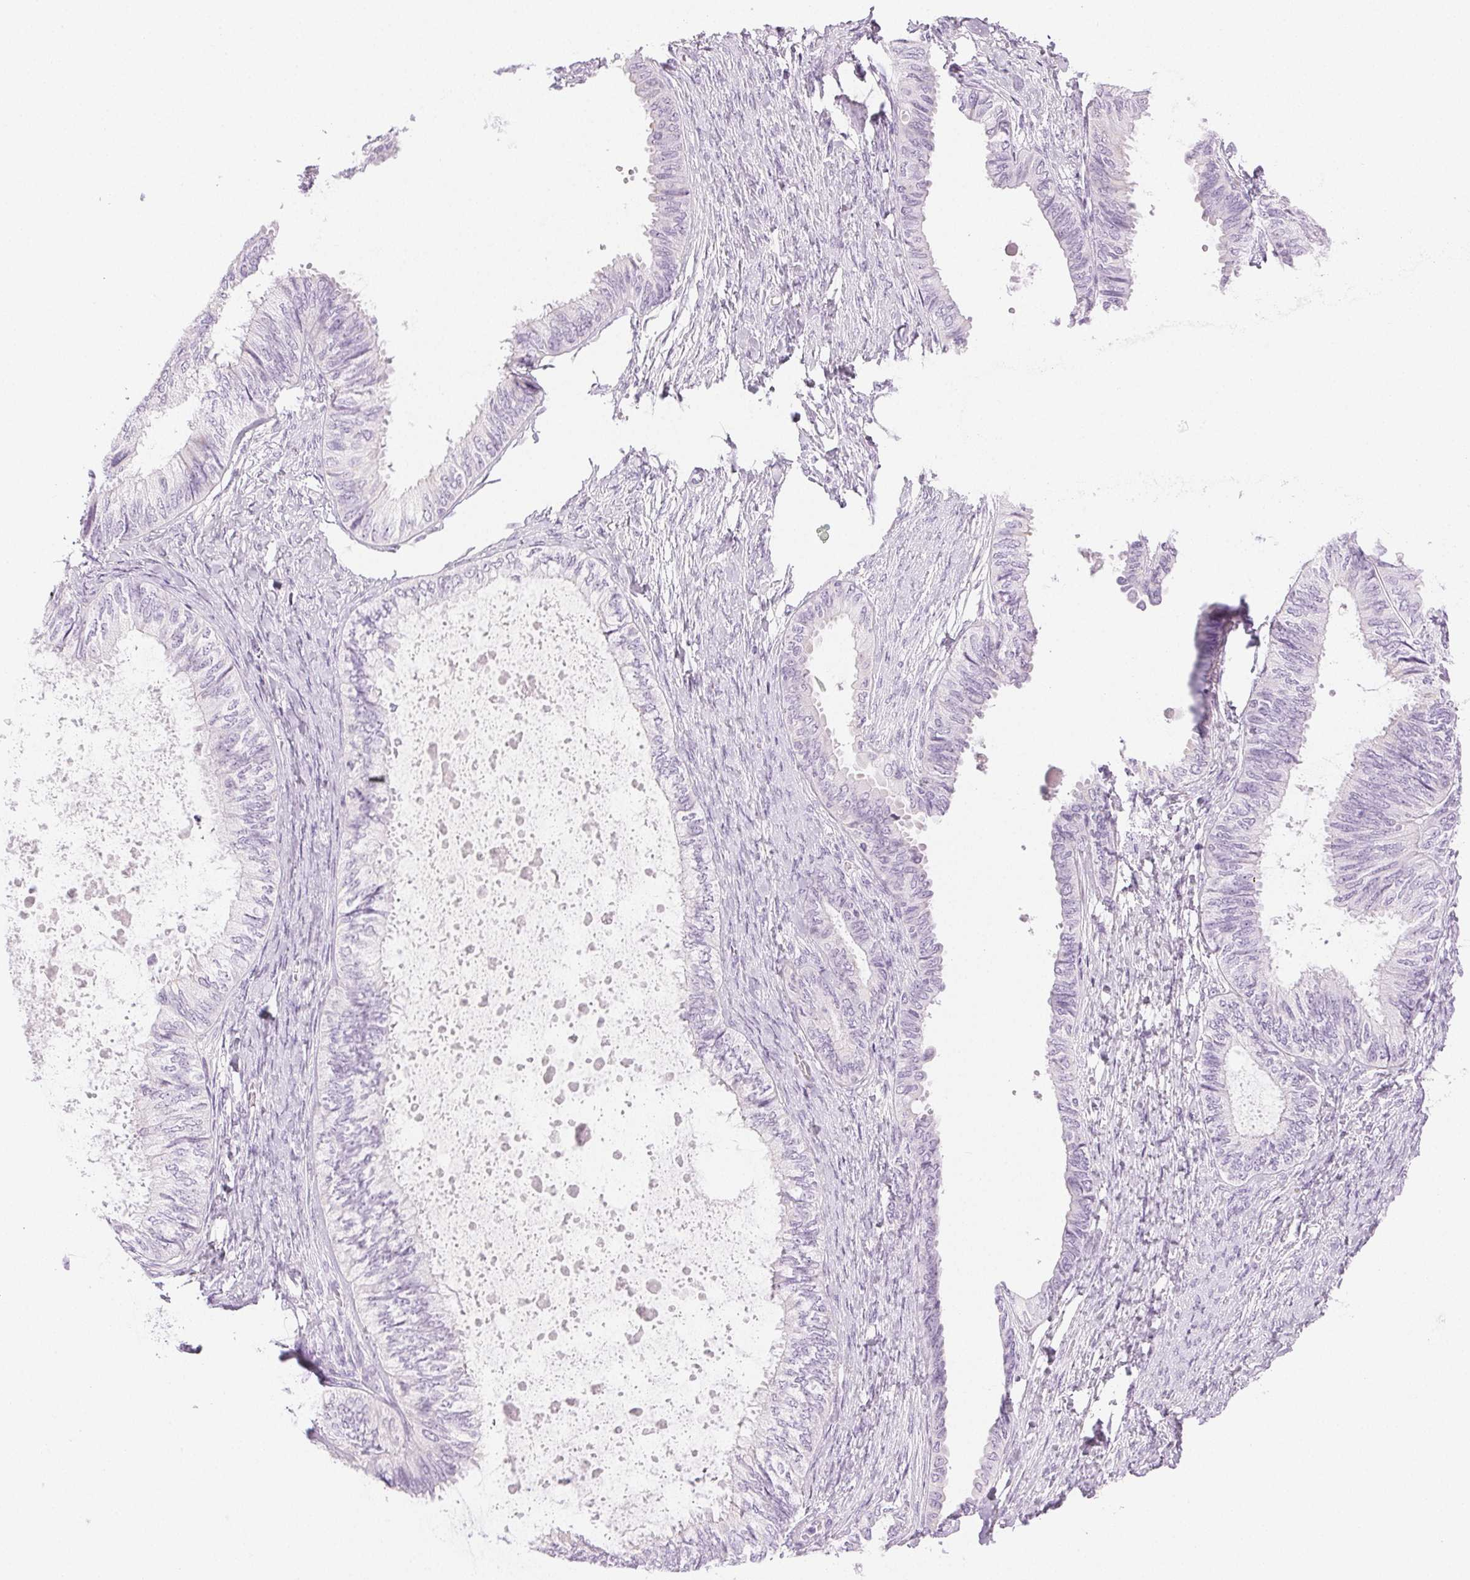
{"staining": {"intensity": "negative", "quantity": "none", "location": "none"}, "tissue": "ovarian cancer", "cell_type": "Tumor cells", "image_type": "cancer", "snomed": [{"axis": "morphology", "description": "Carcinoma, endometroid"}, {"axis": "topography", "description": "Ovary"}], "caption": "Tumor cells show no significant positivity in ovarian cancer (endometroid carcinoma).", "gene": "SLC5A2", "patient": {"sex": "female", "age": 70}}